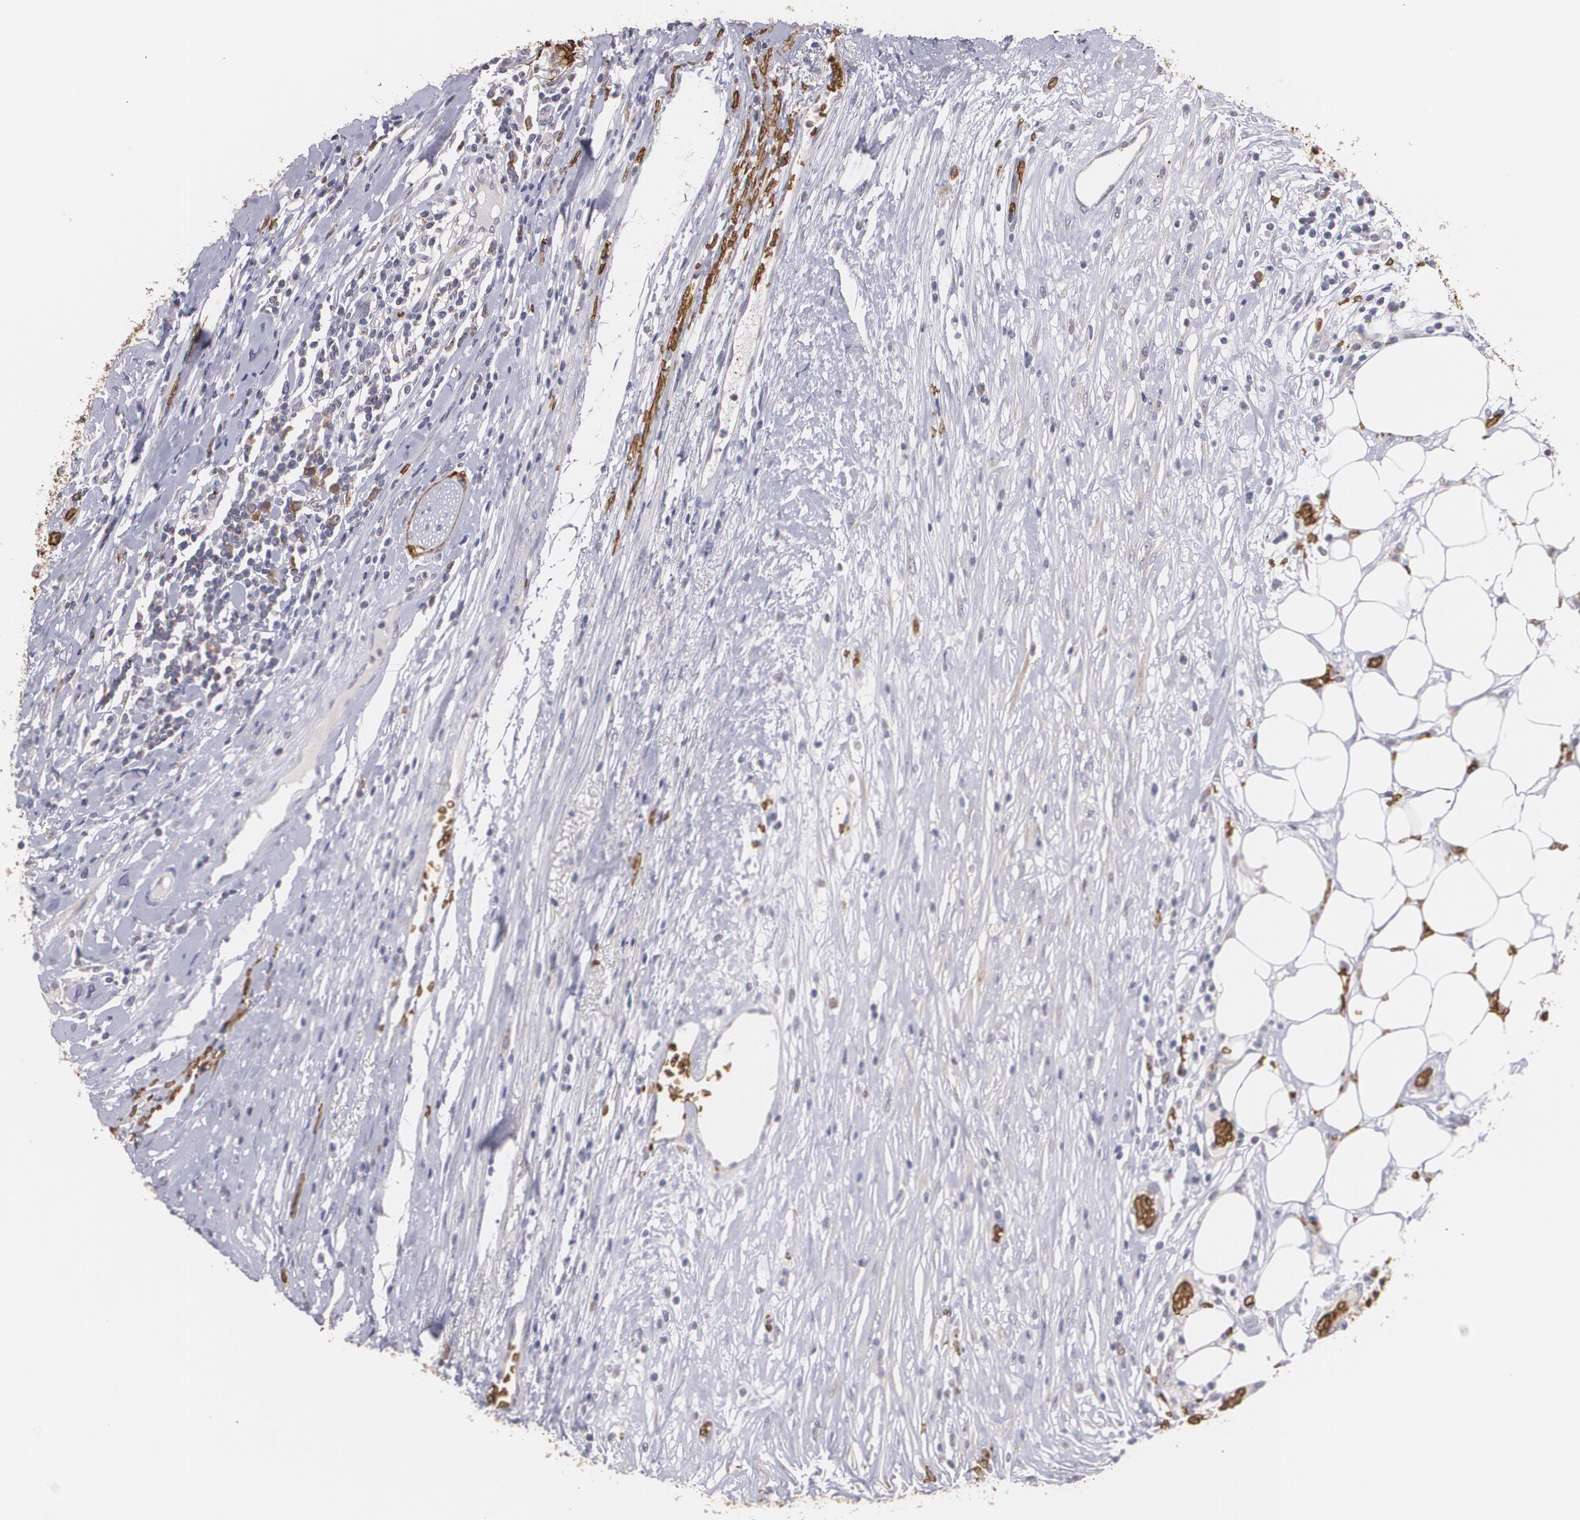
{"staining": {"intensity": "weak", "quantity": ">75%", "location": "cytoplasmic/membranous"}, "tissue": "colorectal cancer", "cell_type": "Tumor cells", "image_type": "cancer", "snomed": [{"axis": "morphology", "description": "Adenocarcinoma, NOS"}, {"axis": "topography", "description": "Colon"}], "caption": "Colorectal cancer (adenocarcinoma) was stained to show a protein in brown. There is low levels of weak cytoplasmic/membranous positivity in approximately >75% of tumor cells.", "gene": "SLC2A1", "patient": {"sex": "female", "age": 53}}